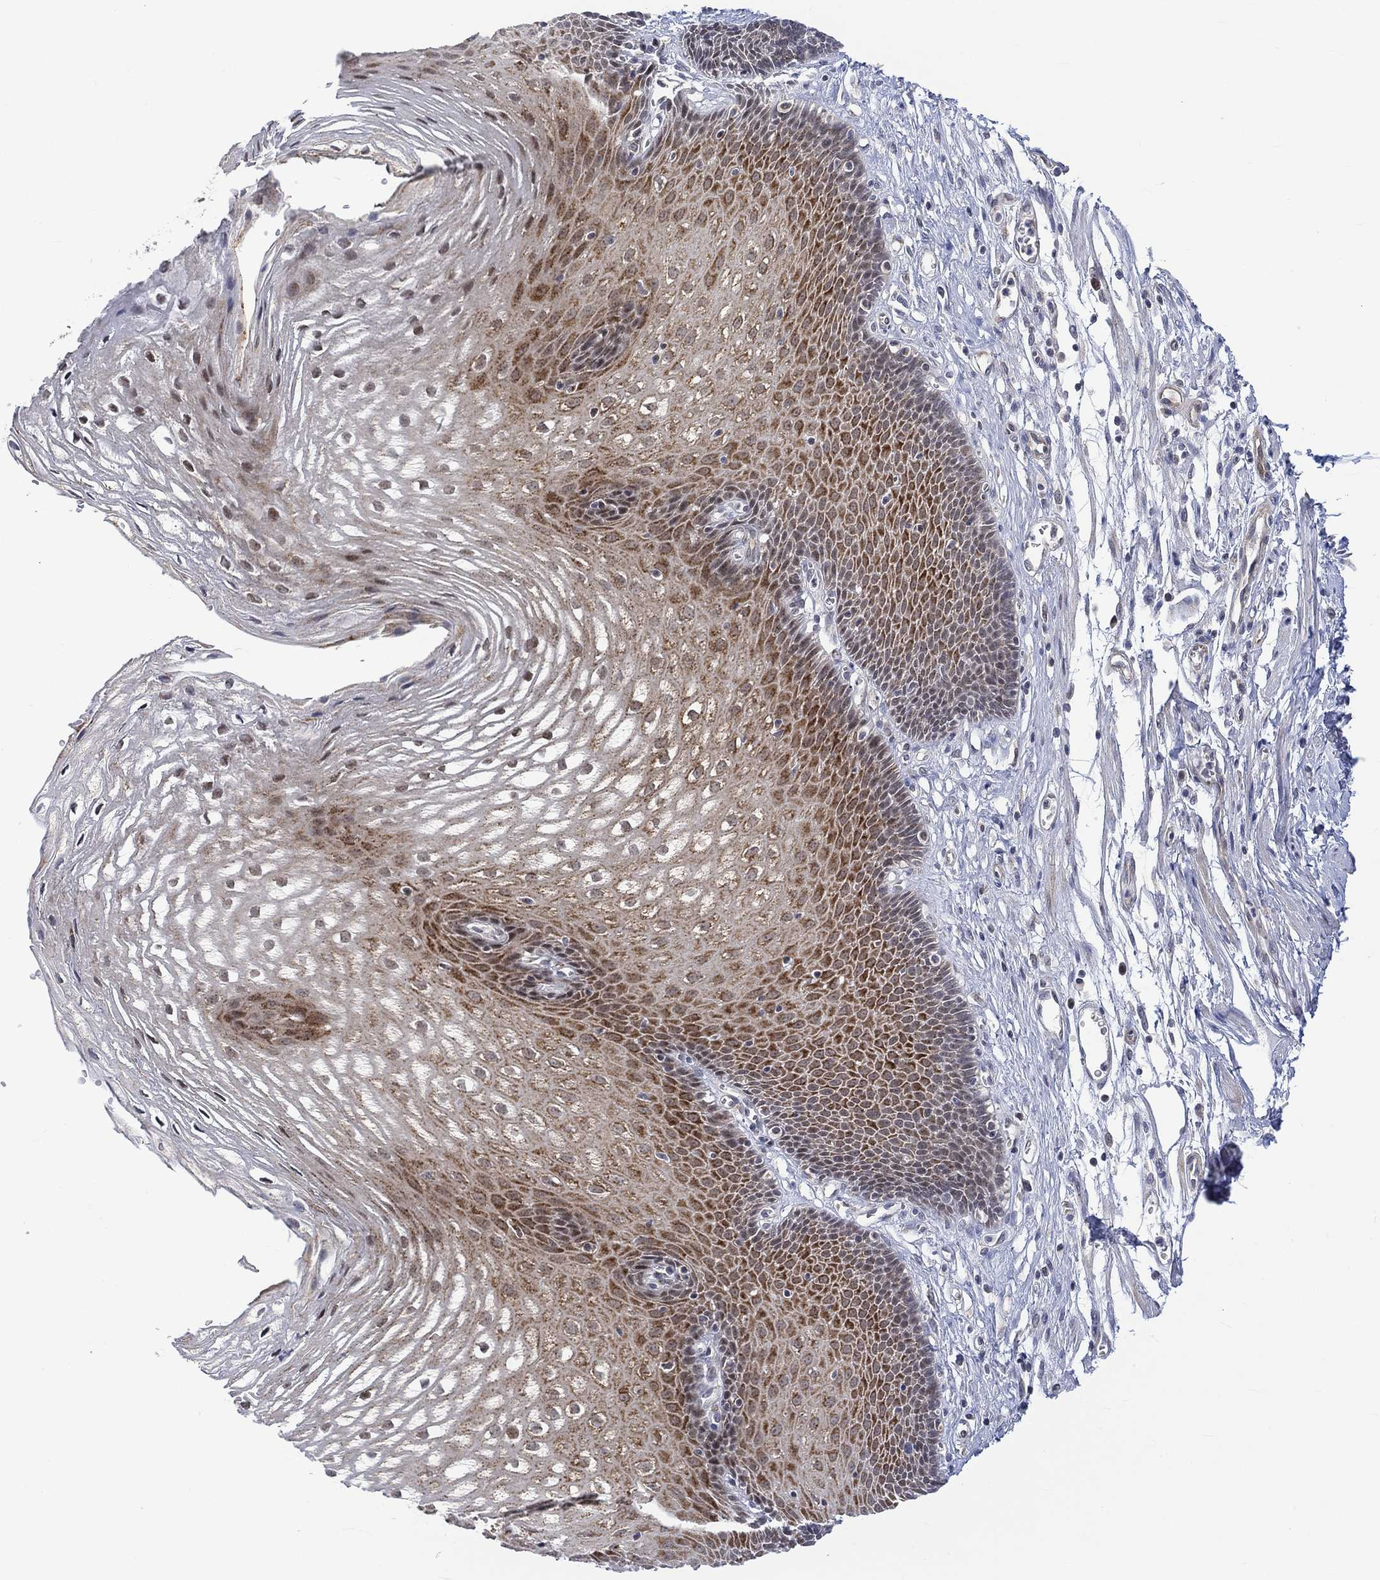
{"staining": {"intensity": "strong", "quantity": "<25%", "location": "cytoplasmic/membranous"}, "tissue": "esophagus", "cell_type": "Squamous epithelial cells", "image_type": "normal", "snomed": [{"axis": "morphology", "description": "Normal tissue, NOS"}, {"axis": "topography", "description": "Esophagus"}], "caption": "Approximately <25% of squamous epithelial cells in benign human esophagus demonstrate strong cytoplasmic/membranous protein expression as visualized by brown immunohistochemical staining.", "gene": "SLC48A1", "patient": {"sex": "male", "age": 72}}